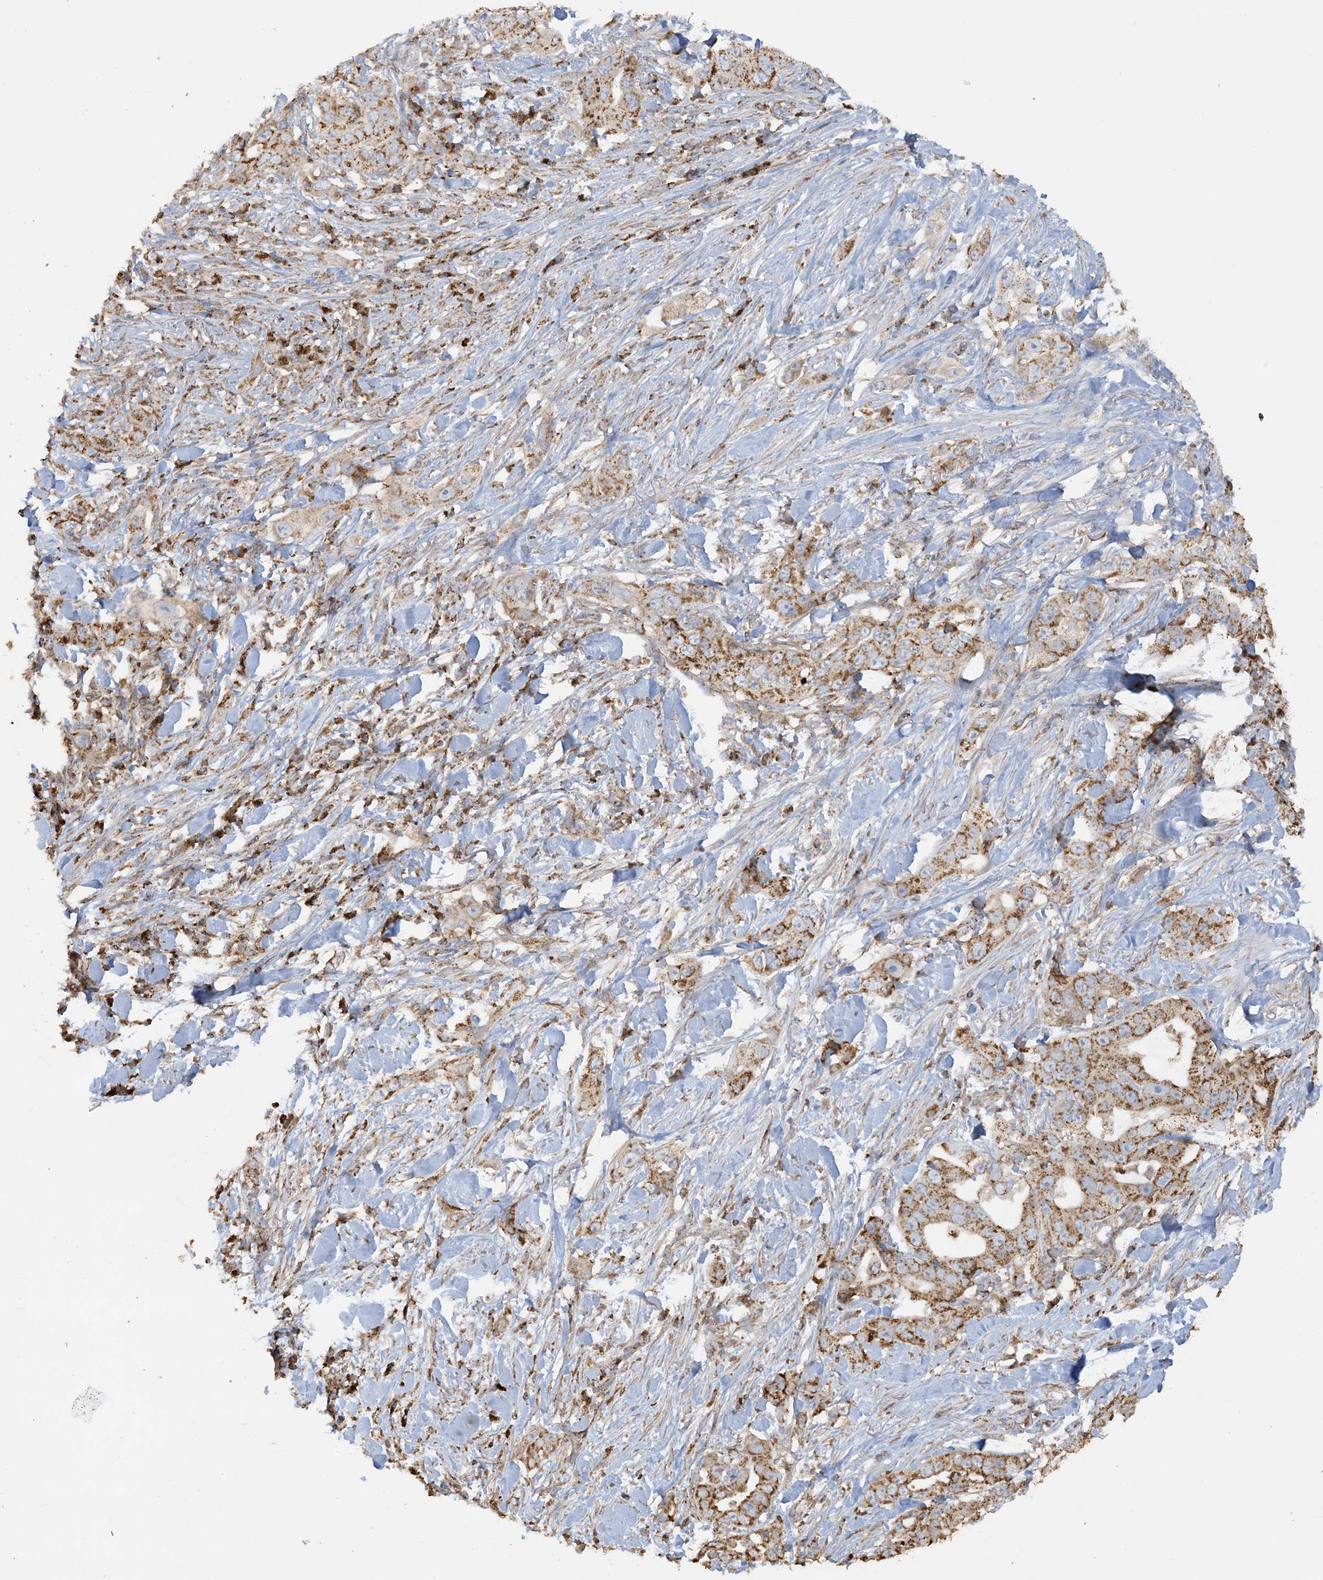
{"staining": {"intensity": "moderate", "quantity": ">75%", "location": "cytoplasmic/membranous"}, "tissue": "lung cancer", "cell_type": "Tumor cells", "image_type": "cancer", "snomed": [{"axis": "morphology", "description": "Adenocarcinoma, NOS"}, {"axis": "topography", "description": "Lung"}], "caption": "An image of human lung adenocarcinoma stained for a protein reveals moderate cytoplasmic/membranous brown staining in tumor cells.", "gene": "AGA", "patient": {"sex": "female", "age": 51}}